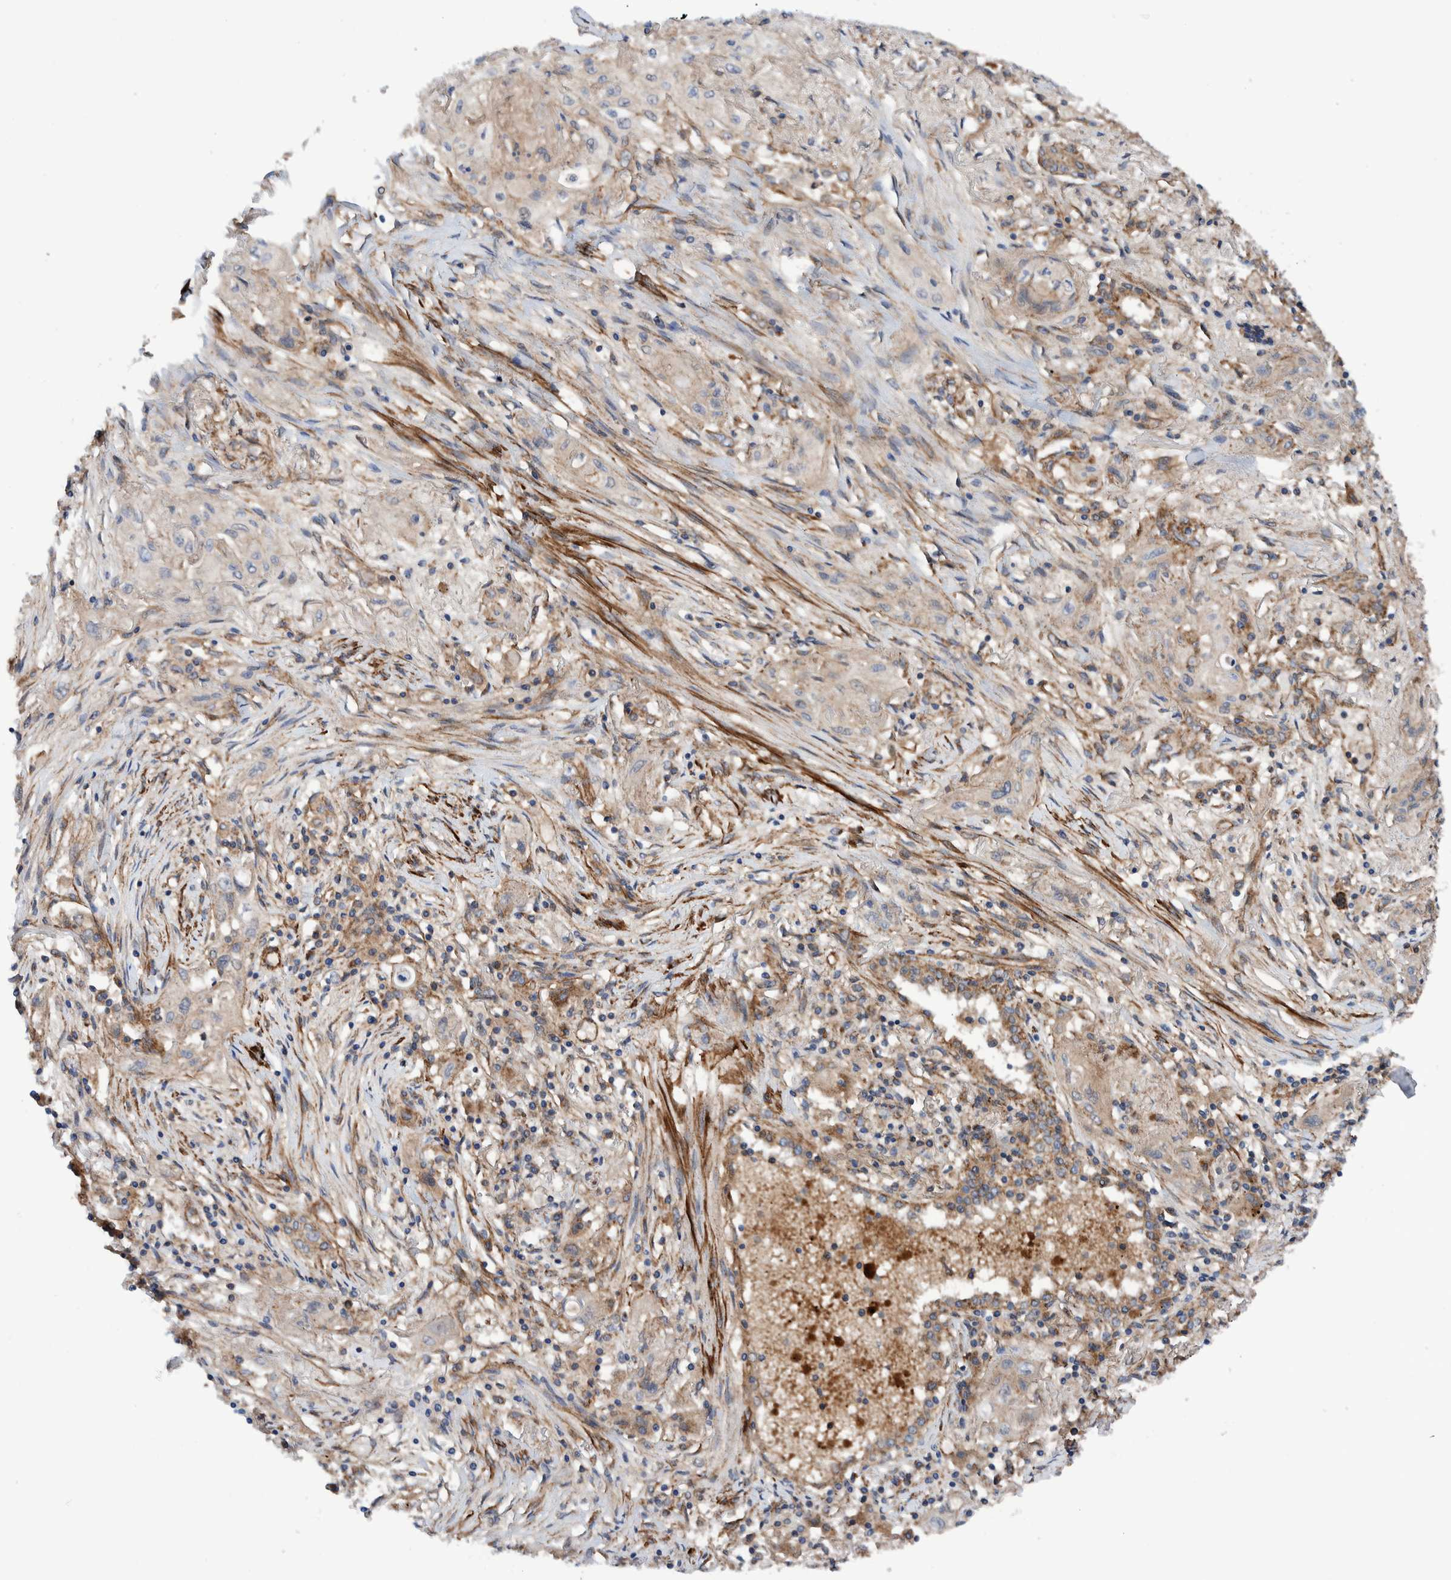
{"staining": {"intensity": "weak", "quantity": "<25%", "location": "cytoplasmic/membranous"}, "tissue": "lung cancer", "cell_type": "Tumor cells", "image_type": "cancer", "snomed": [{"axis": "morphology", "description": "Squamous cell carcinoma, NOS"}, {"axis": "topography", "description": "Lung"}], "caption": "Immunohistochemical staining of human lung cancer reveals no significant expression in tumor cells.", "gene": "SLC25A10", "patient": {"sex": "female", "age": 47}}